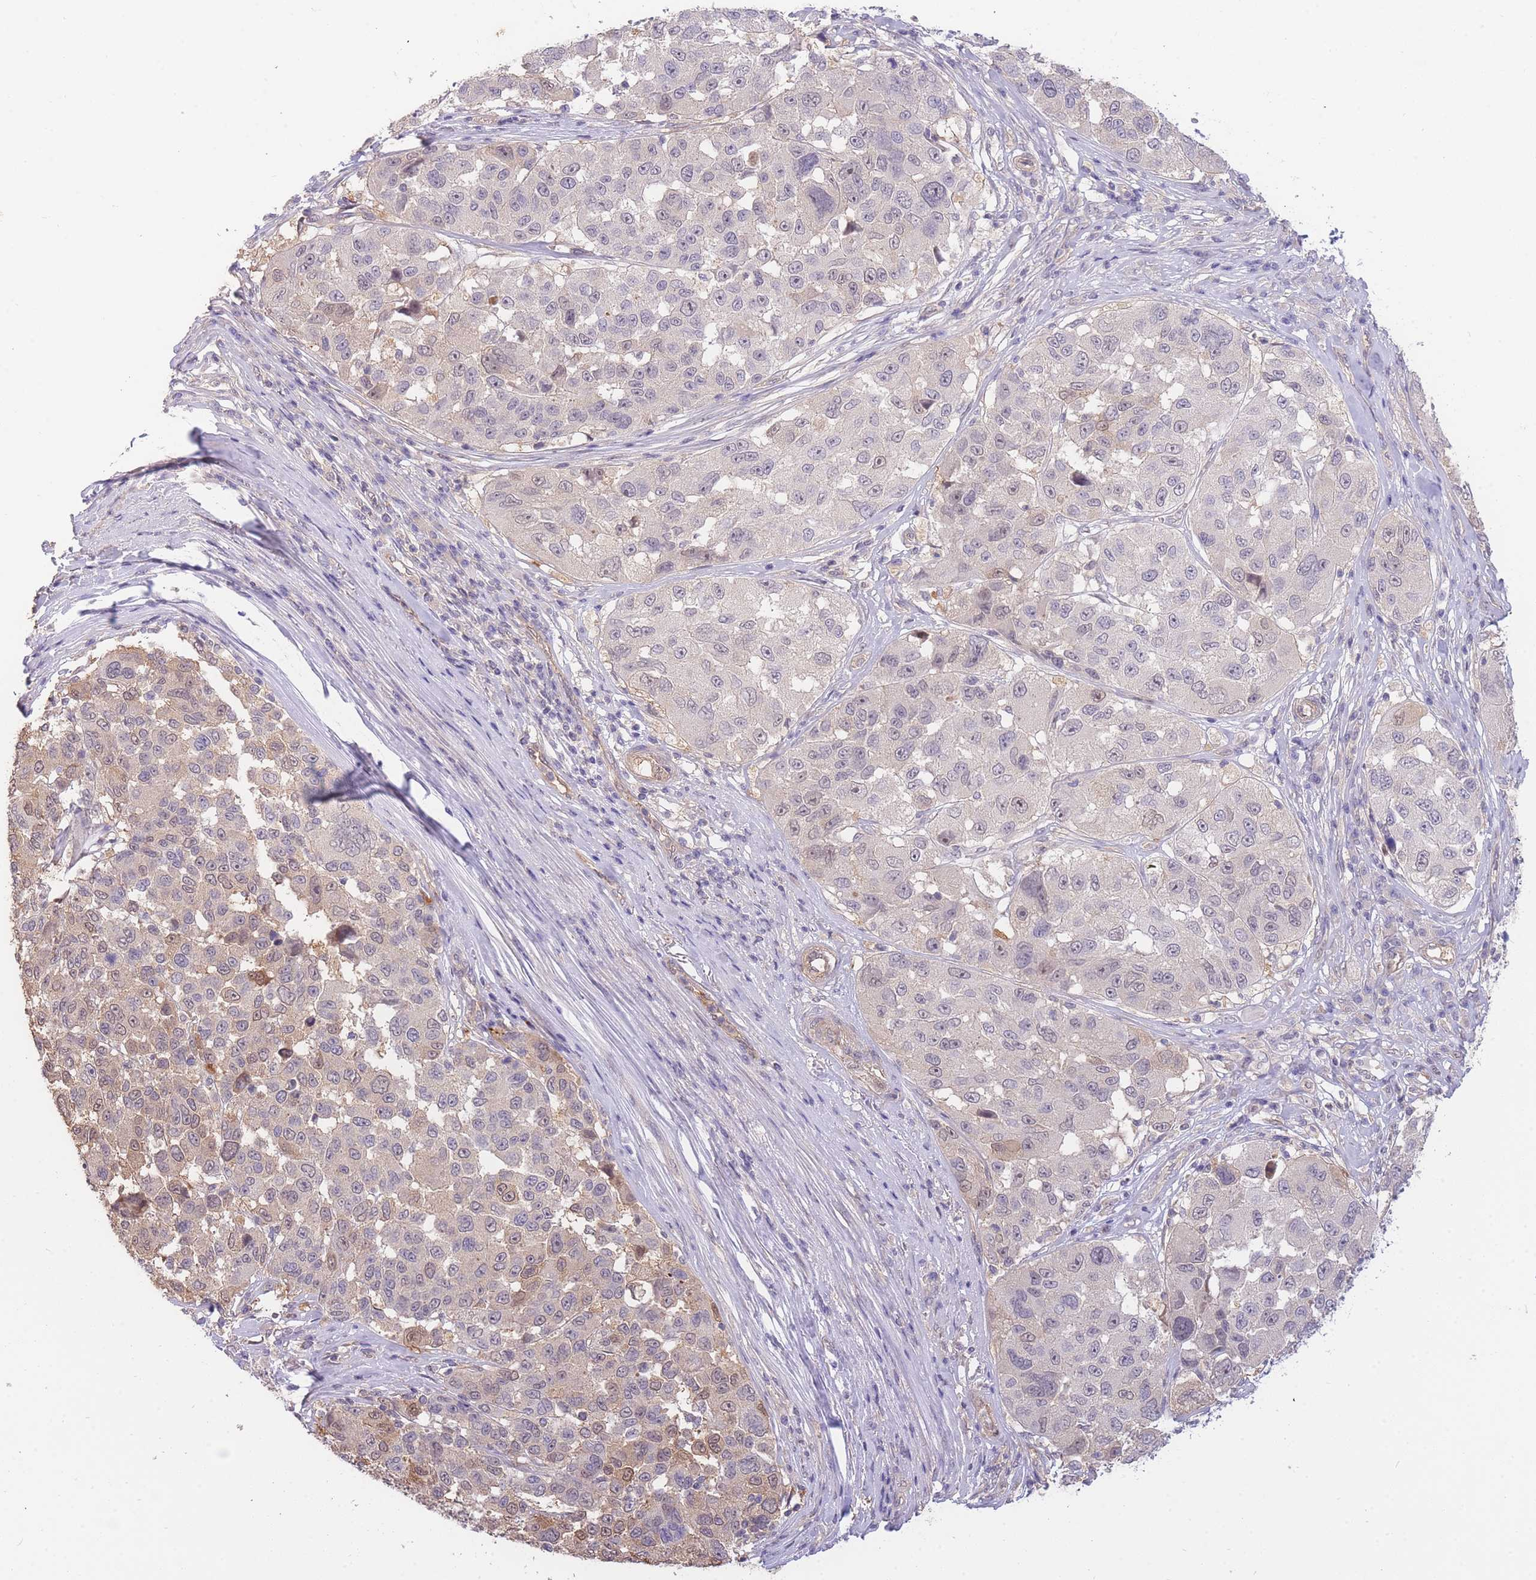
{"staining": {"intensity": "weak", "quantity": "<25%", "location": "cytoplasmic/membranous"}, "tissue": "melanoma", "cell_type": "Tumor cells", "image_type": "cancer", "snomed": [{"axis": "morphology", "description": "Malignant melanoma, NOS"}, {"axis": "topography", "description": "Skin"}], "caption": "Melanoma was stained to show a protein in brown. There is no significant positivity in tumor cells.", "gene": "SMC6", "patient": {"sex": "female", "age": 66}}